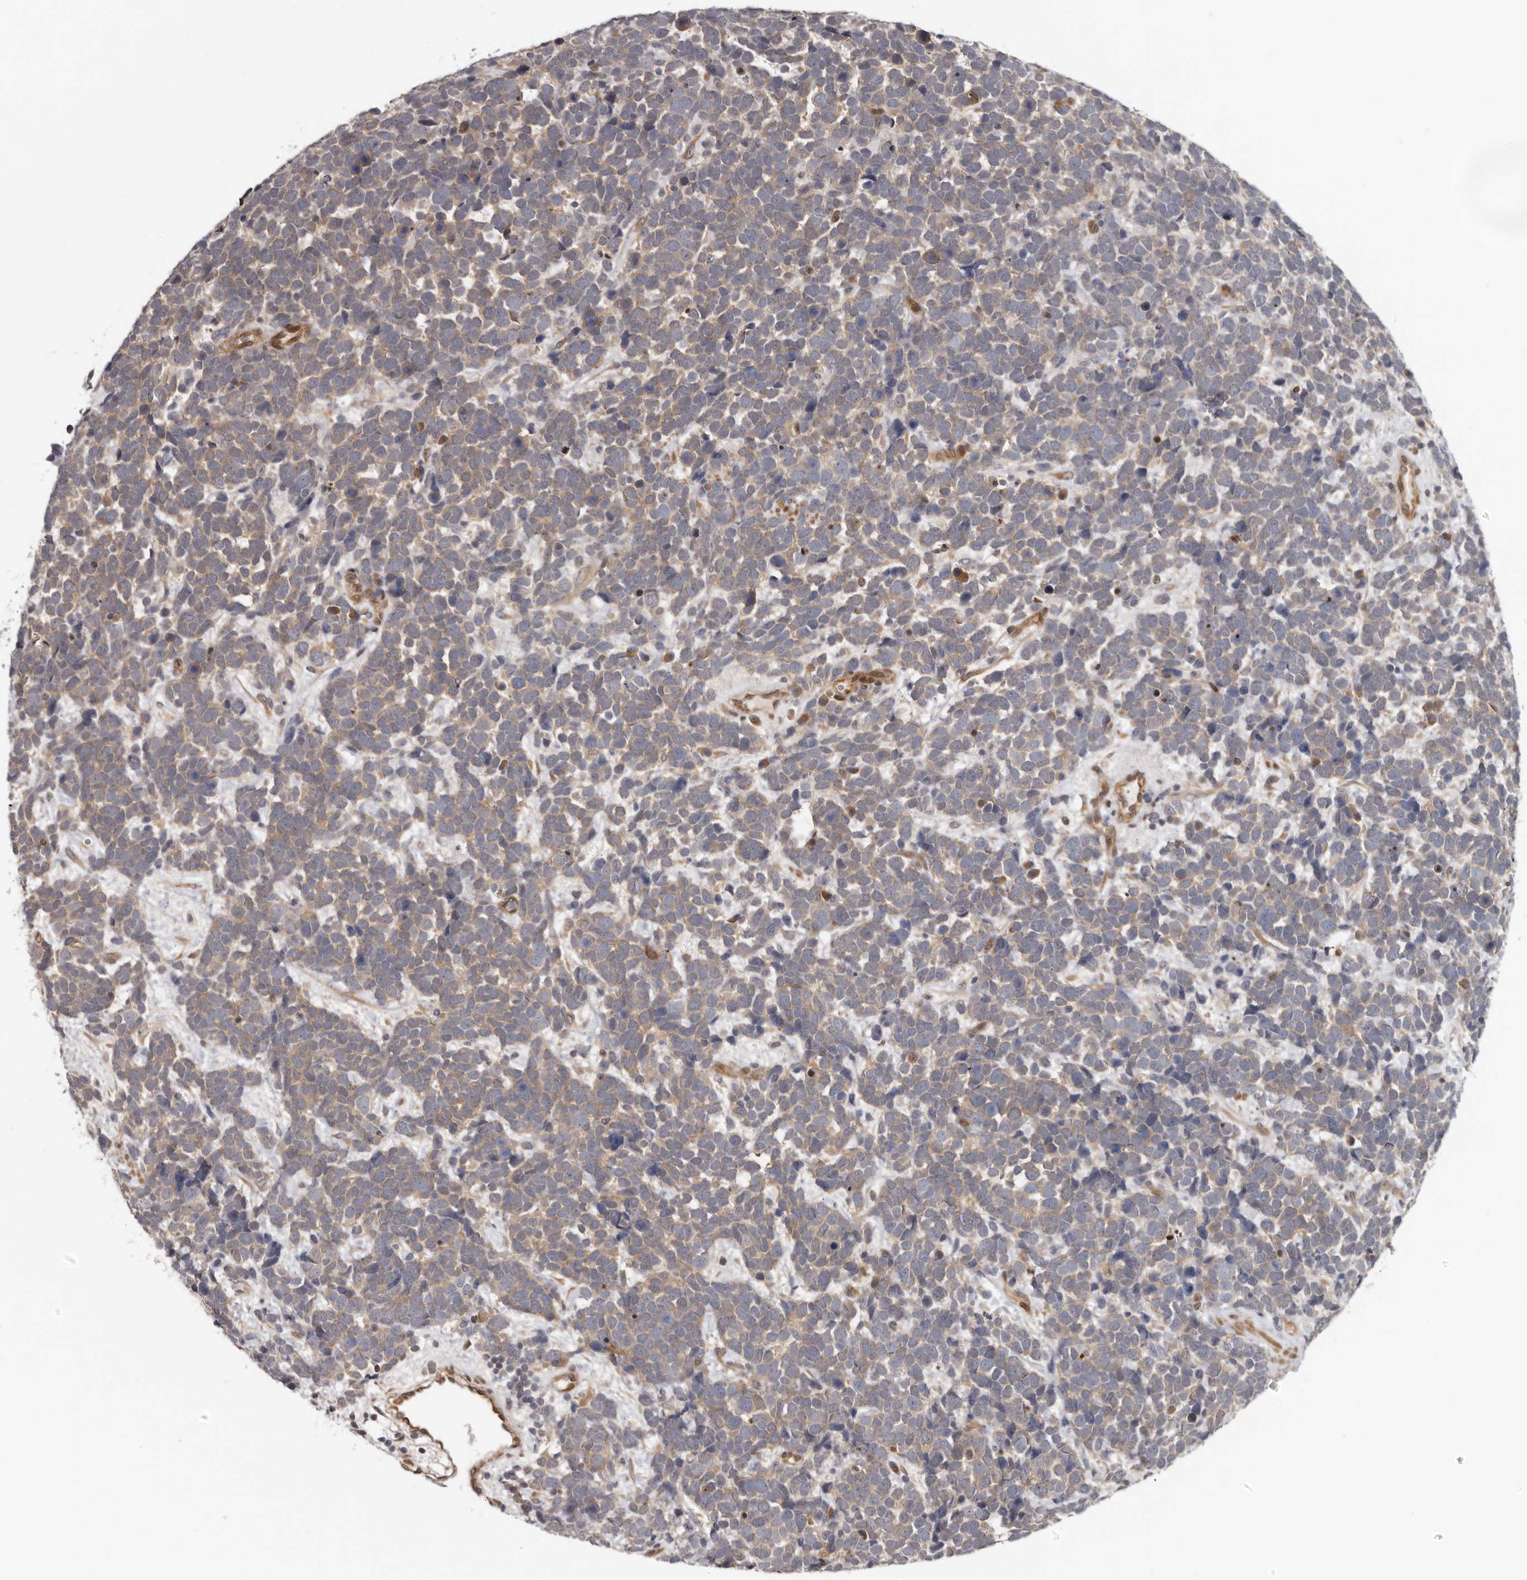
{"staining": {"intensity": "weak", "quantity": ">75%", "location": "cytoplasmic/membranous"}, "tissue": "urothelial cancer", "cell_type": "Tumor cells", "image_type": "cancer", "snomed": [{"axis": "morphology", "description": "Urothelial carcinoma, High grade"}, {"axis": "topography", "description": "Urinary bladder"}], "caption": "There is low levels of weak cytoplasmic/membranous positivity in tumor cells of urothelial cancer, as demonstrated by immunohistochemical staining (brown color).", "gene": "SBDS", "patient": {"sex": "female", "age": 82}}